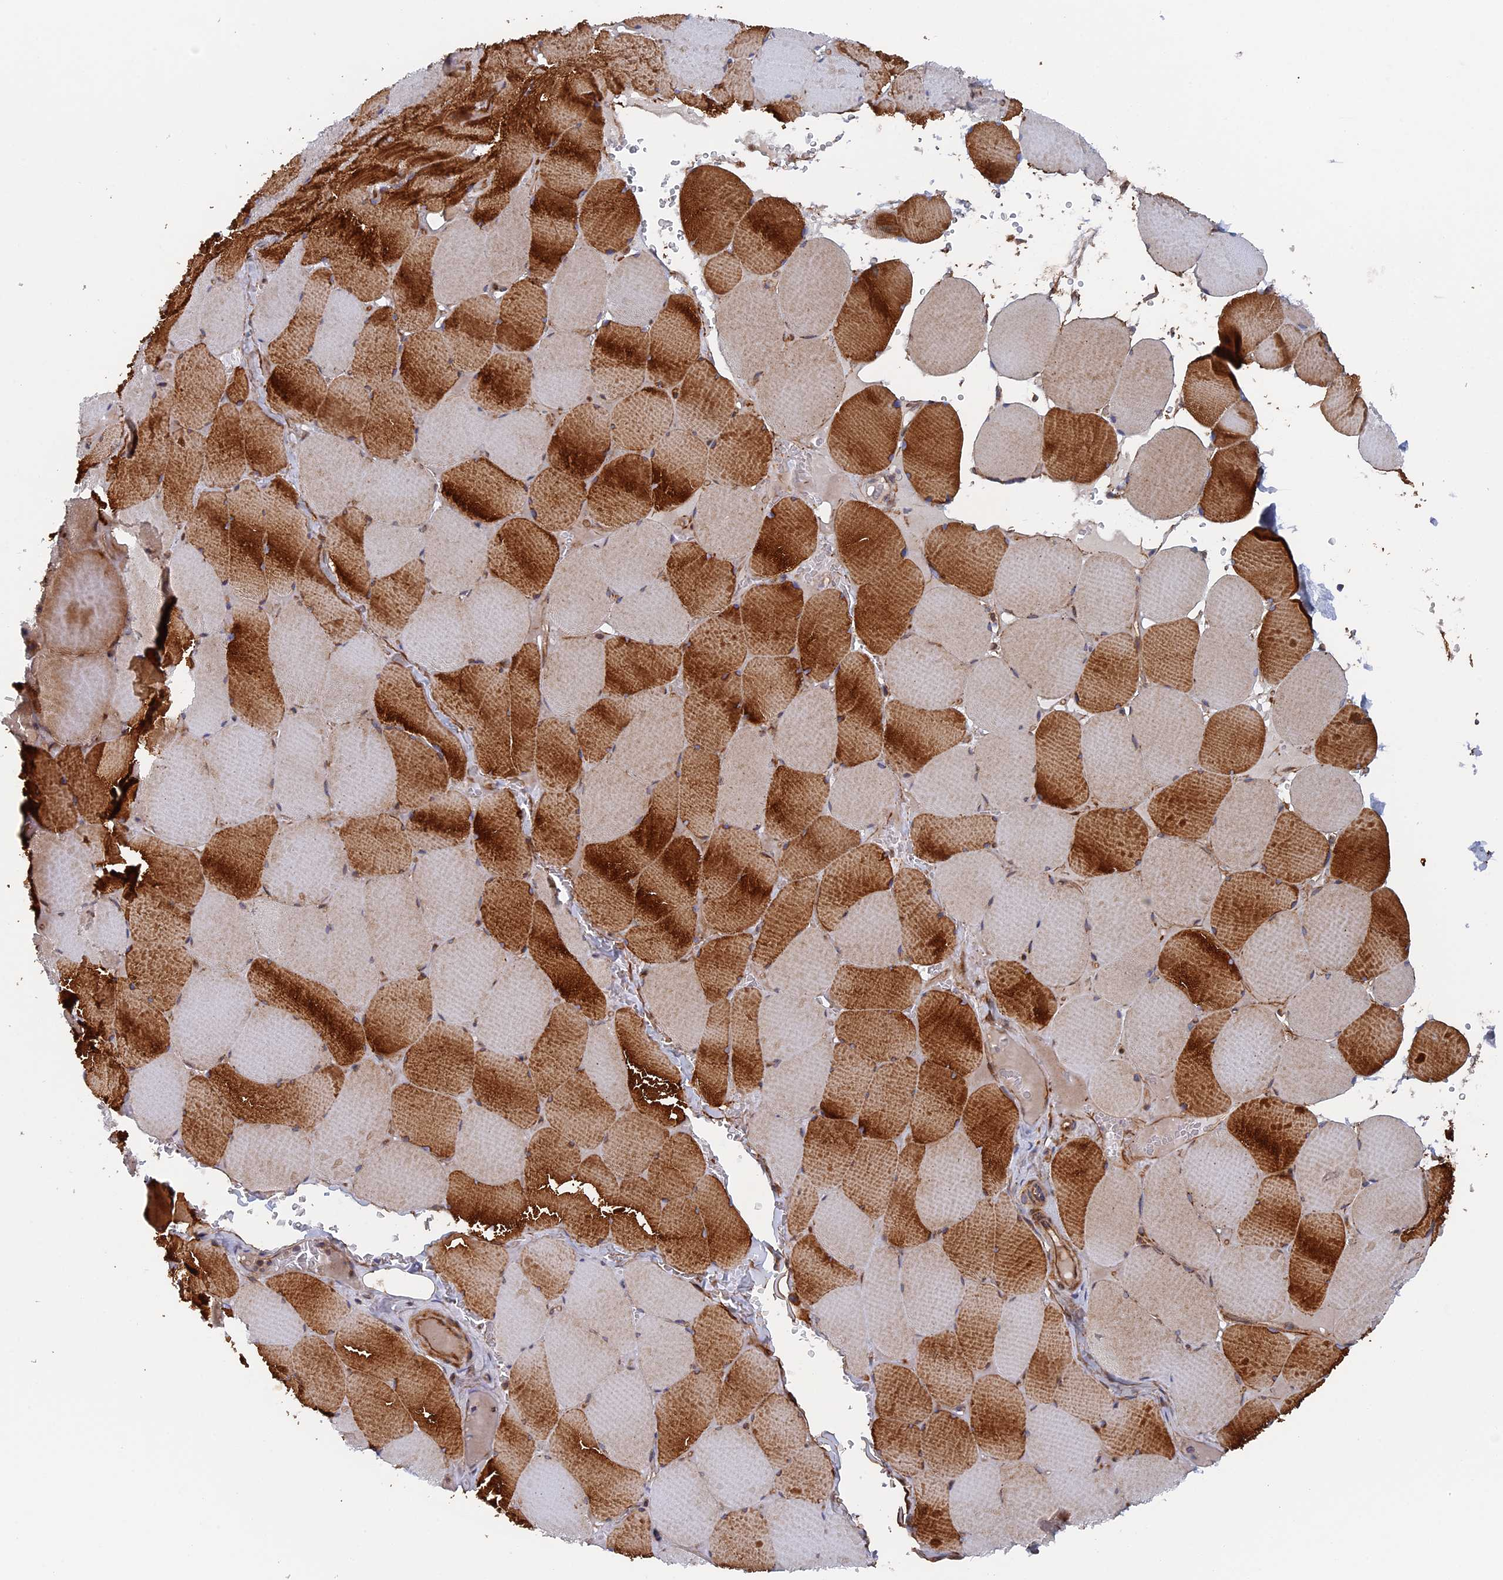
{"staining": {"intensity": "strong", "quantity": "25%-75%", "location": "cytoplasmic/membranous"}, "tissue": "skeletal muscle", "cell_type": "Myocytes", "image_type": "normal", "snomed": [{"axis": "morphology", "description": "Normal tissue, NOS"}, {"axis": "topography", "description": "Skeletal muscle"}, {"axis": "topography", "description": "Head-Neck"}], "caption": "An IHC micrograph of unremarkable tissue is shown. Protein staining in brown shows strong cytoplasmic/membranous positivity in skeletal muscle within myocytes.", "gene": "TMEM196", "patient": {"sex": "male", "age": 66}}